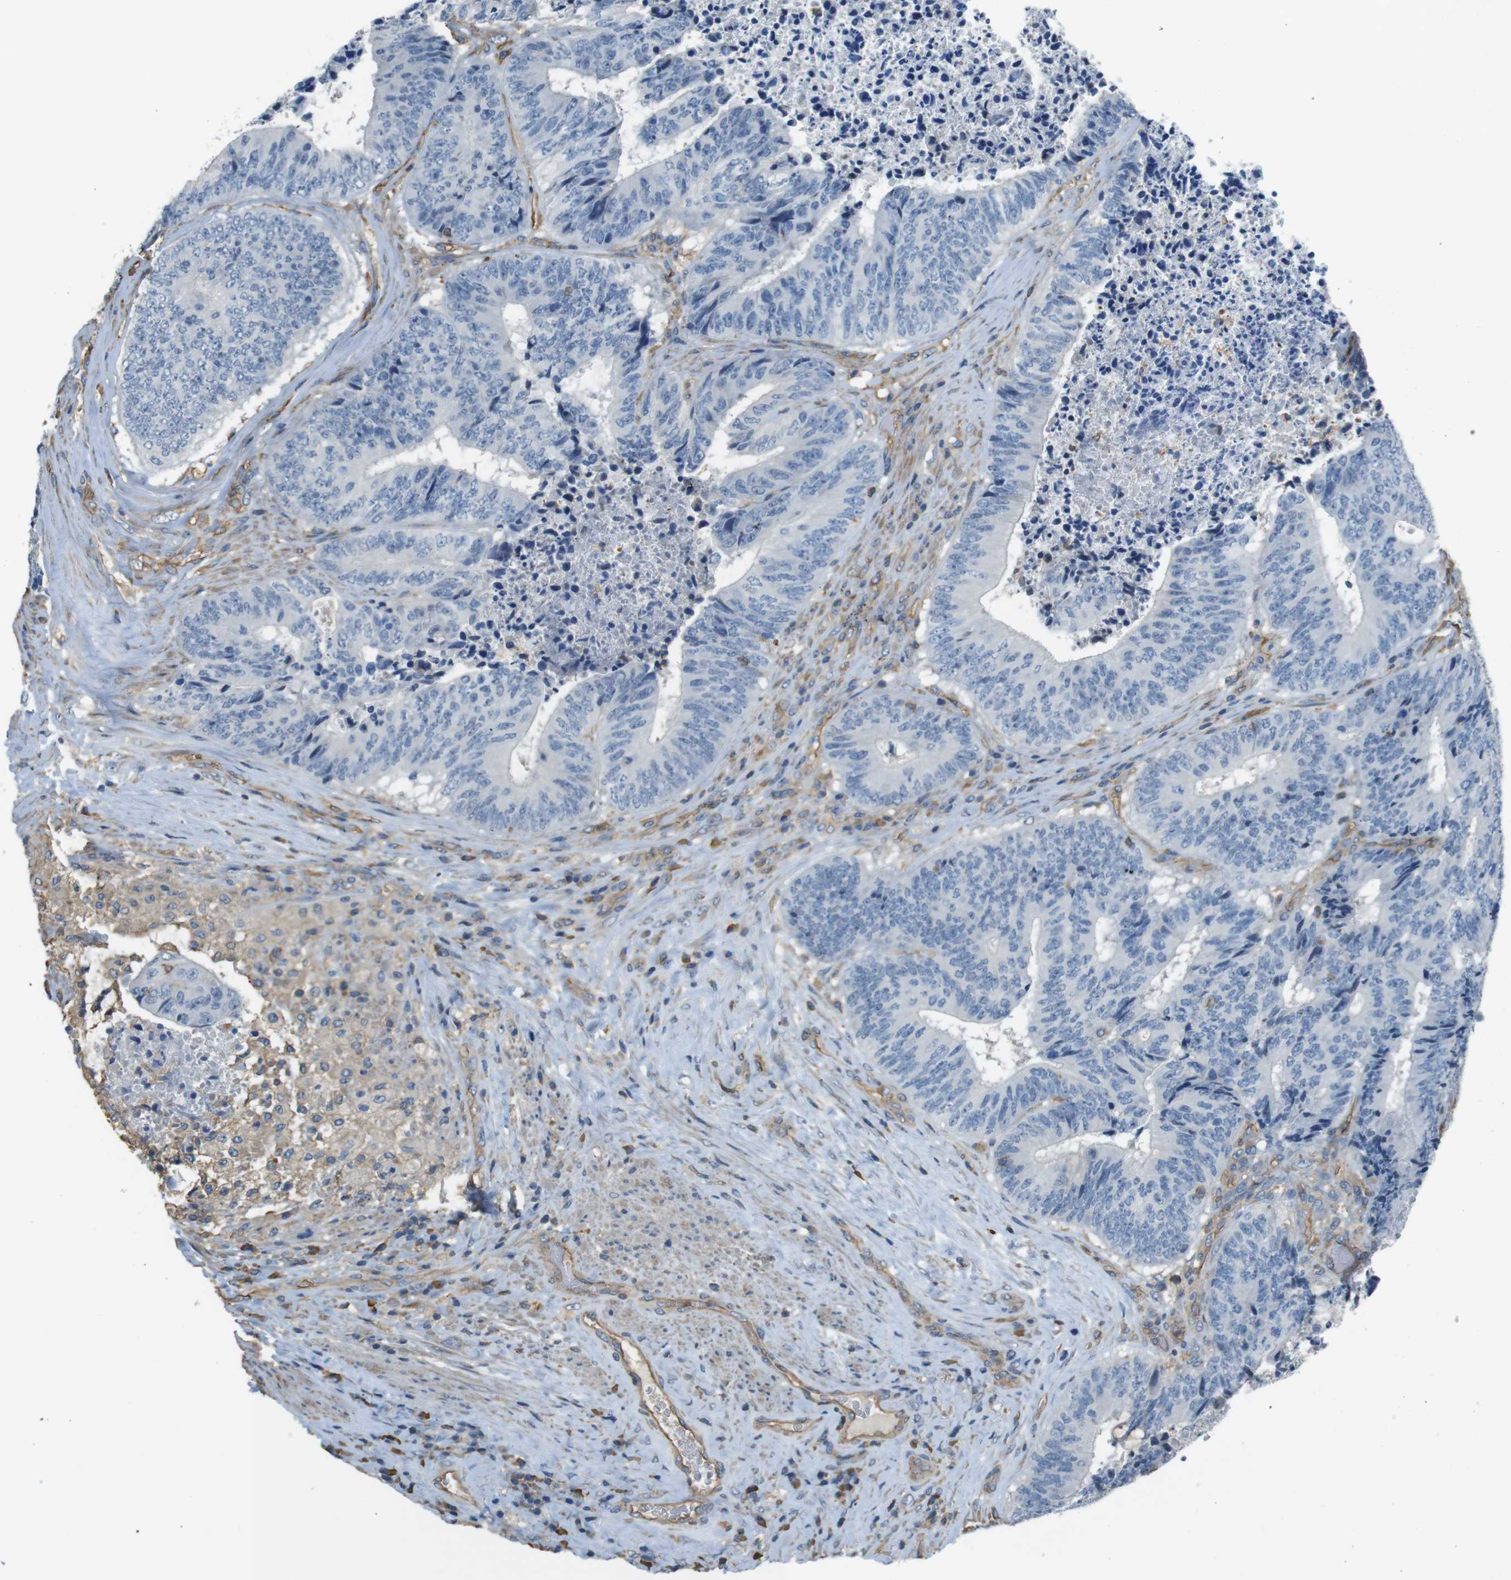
{"staining": {"intensity": "weak", "quantity": "<25%", "location": "cytoplasmic/membranous"}, "tissue": "colorectal cancer", "cell_type": "Tumor cells", "image_type": "cancer", "snomed": [{"axis": "morphology", "description": "Adenocarcinoma, NOS"}, {"axis": "topography", "description": "Rectum"}], "caption": "The micrograph reveals no staining of tumor cells in adenocarcinoma (colorectal).", "gene": "FCAR", "patient": {"sex": "male", "age": 72}}